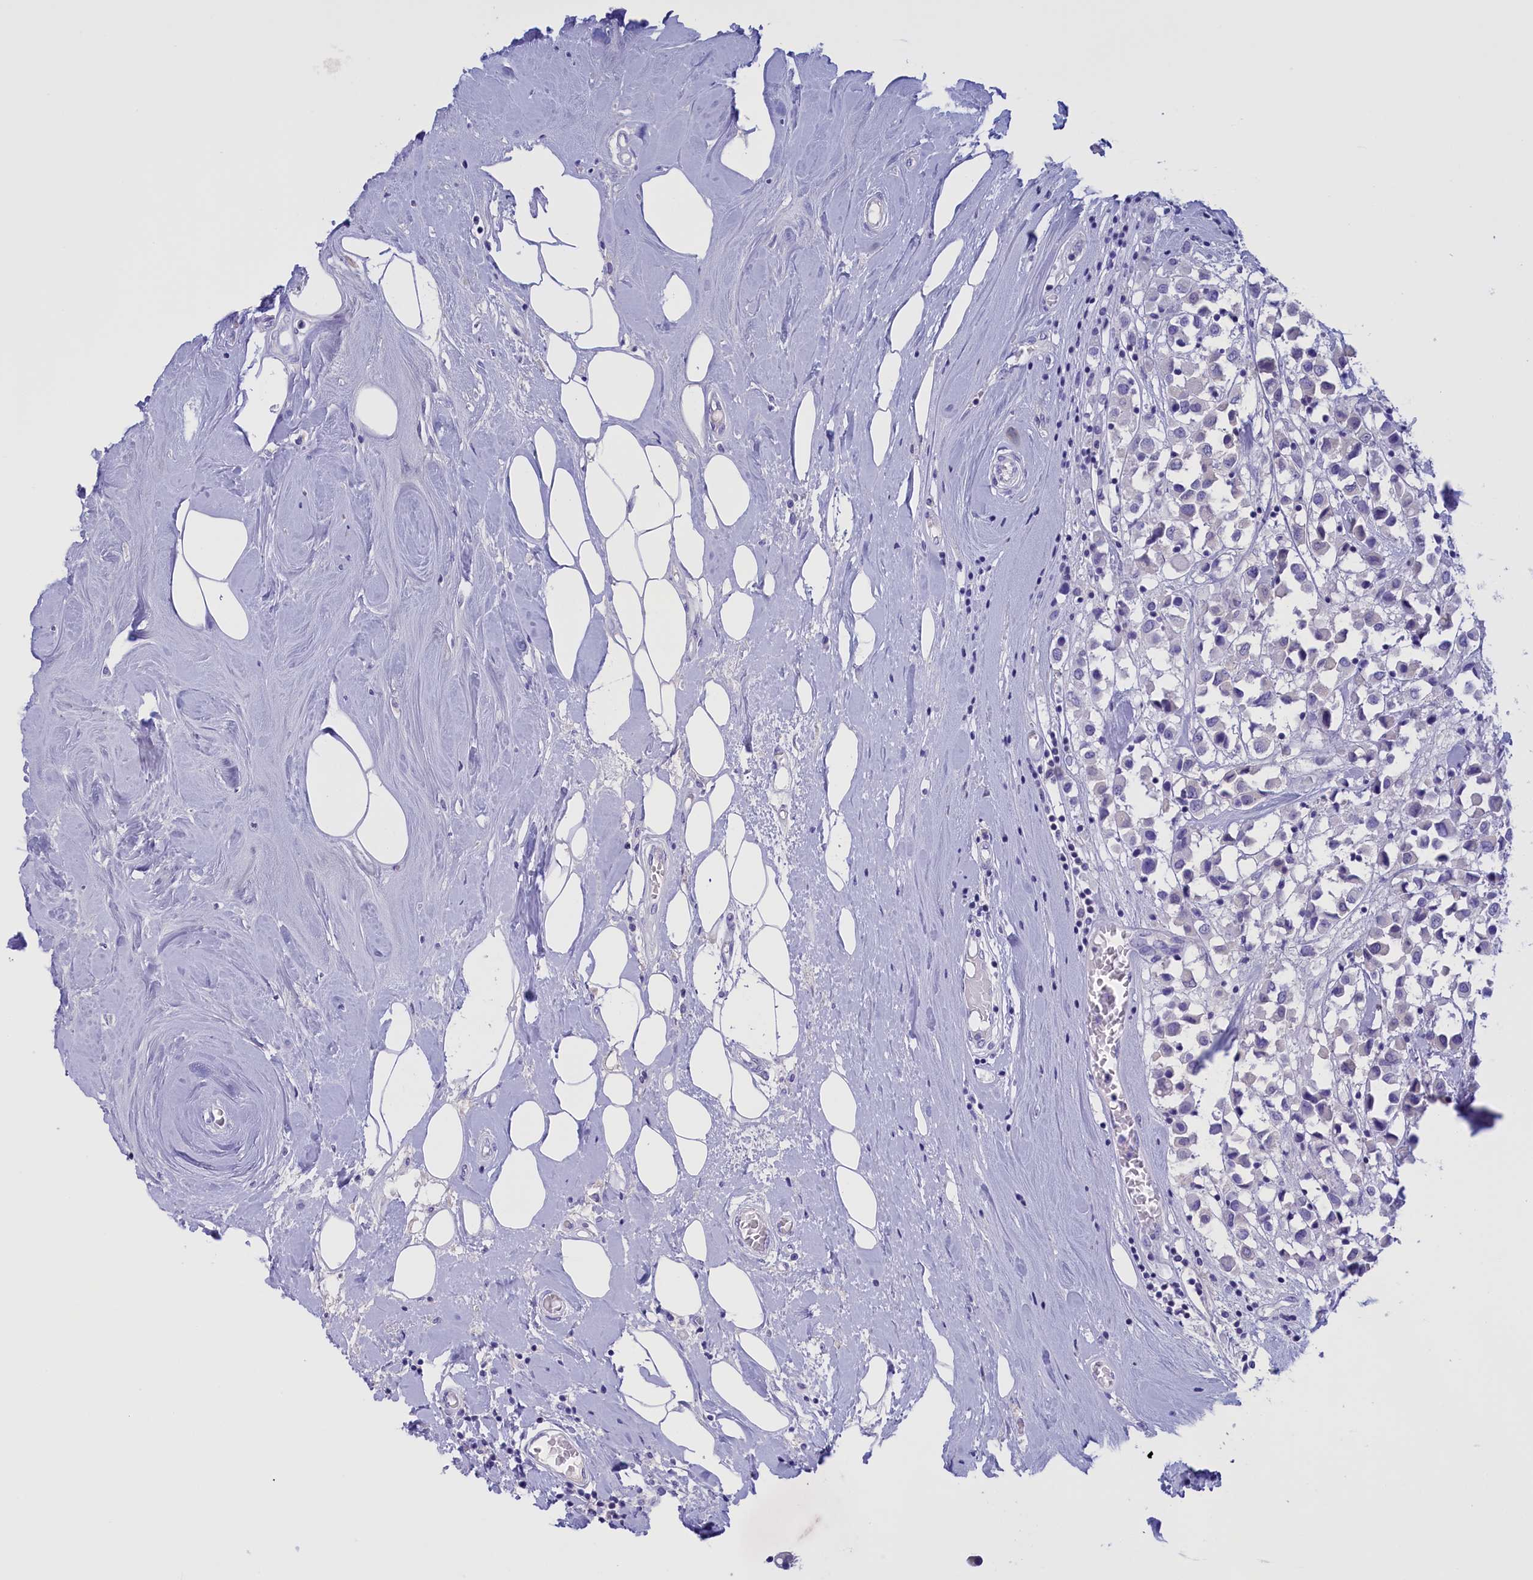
{"staining": {"intensity": "negative", "quantity": "none", "location": "none"}, "tissue": "breast cancer", "cell_type": "Tumor cells", "image_type": "cancer", "snomed": [{"axis": "morphology", "description": "Duct carcinoma"}, {"axis": "topography", "description": "Breast"}], "caption": "Tumor cells show no significant positivity in breast cancer (intraductal carcinoma).", "gene": "PROK2", "patient": {"sex": "female", "age": 61}}